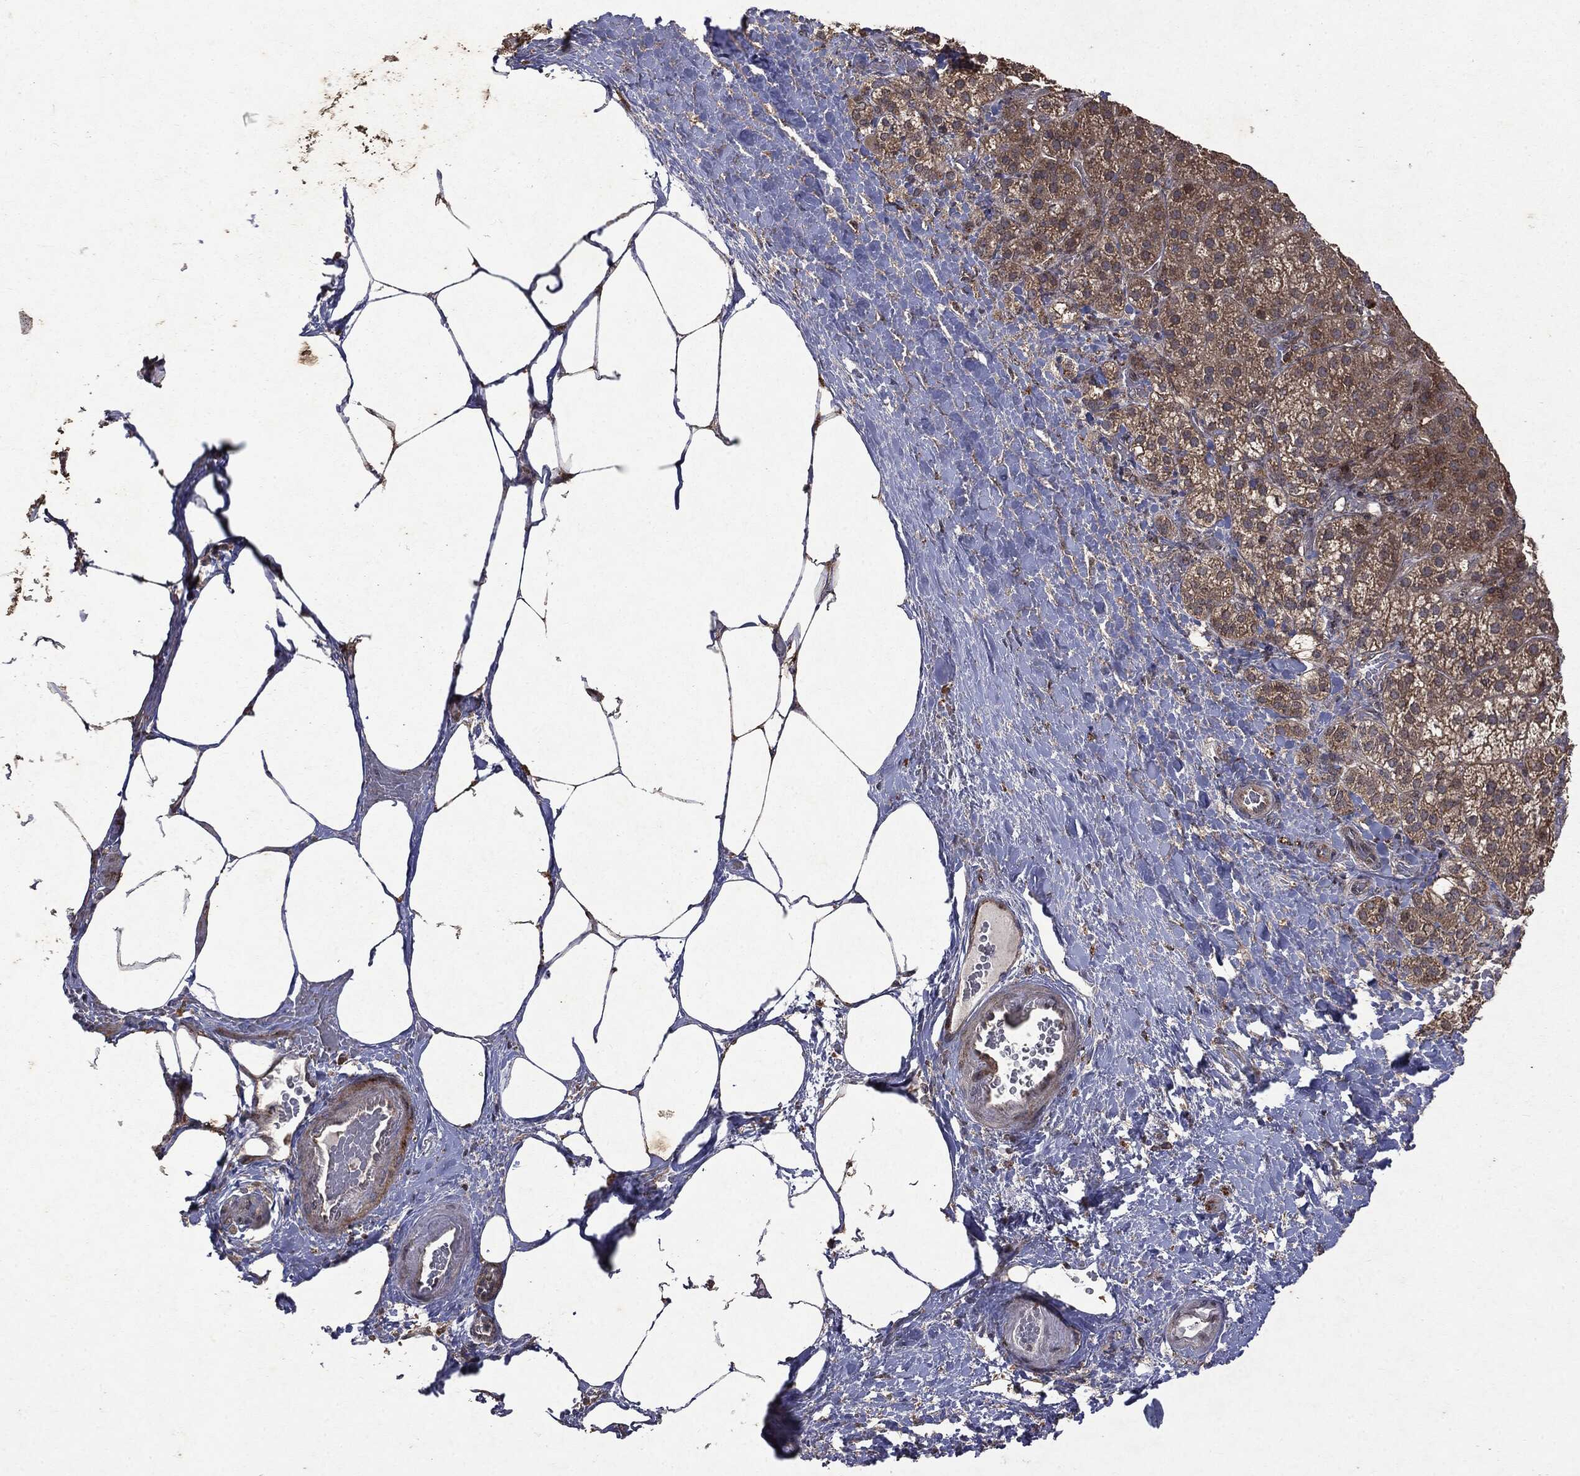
{"staining": {"intensity": "strong", "quantity": "25%-75%", "location": "cytoplasmic/membranous"}, "tissue": "adrenal gland", "cell_type": "Glandular cells", "image_type": "normal", "snomed": [{"axis": "morphology", "description": "Normal tissue, NOS"}, {"axis": "topography", "description": "Adrenal gland"}], "caption": "This is an image of immunohistochemistry staining of normal adrenal gland, which shows strong expression in the cytoplasmic/membranous of glandular cells.", "gene": "PTEN", "patient": {"sex": "male", "age": 57}}